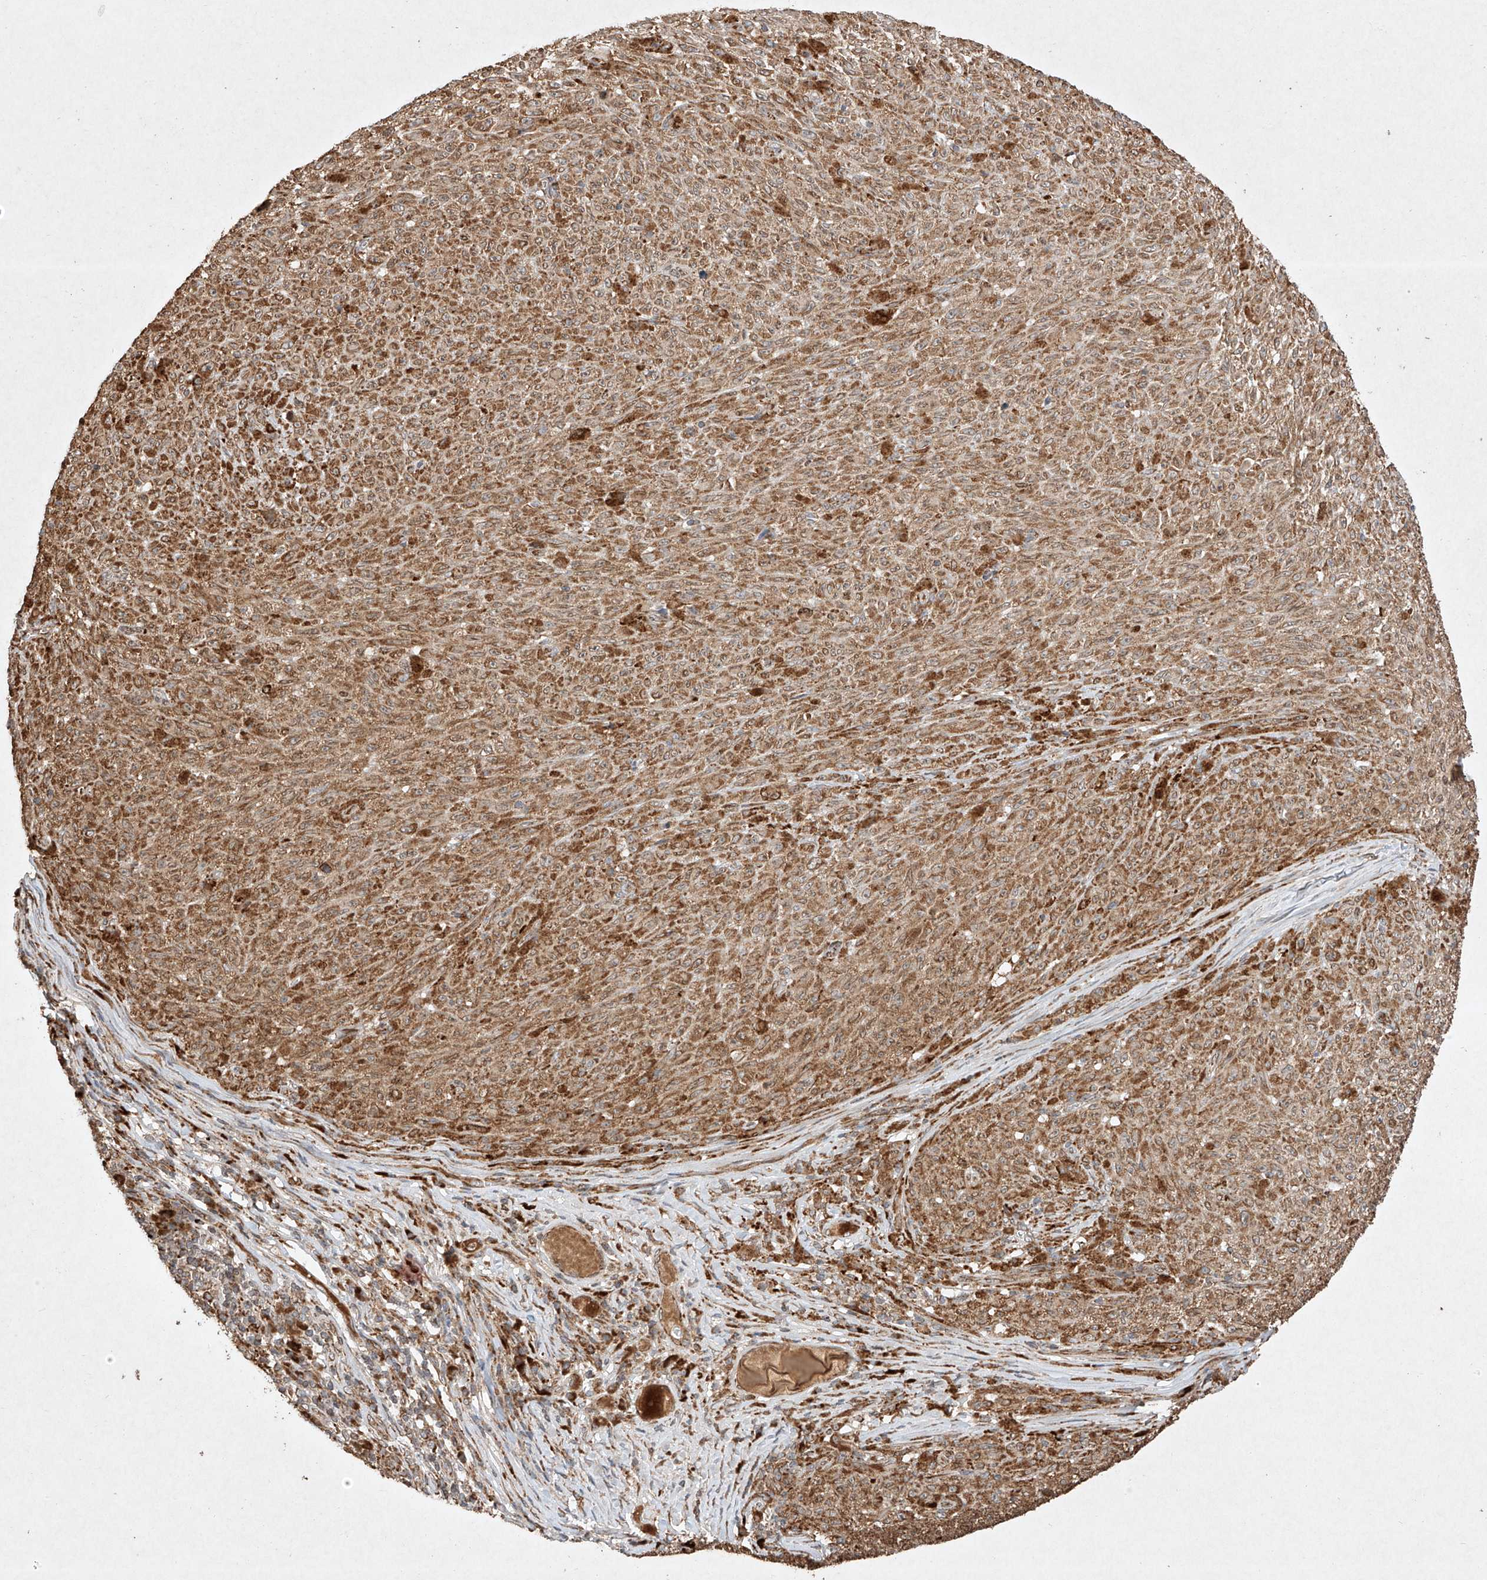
{"staining": {"intensity": "moderate", "quantity": ">75%", "location": "cytoplasmic/membranous"}, "tissue": "melanoma", "cell_type": "Tumor cells", "image_type": "cancer", "snomed": [{"axis": "morphology", "description": "Malignant melanoma, NOS"}, {"axis": "topography", "description": "Skin"}], "caption": "Immunohistochemical staining of melanoma reveals medium levels of moderate cytoplasmic/membranous staining in approximately >75% of tumor cells.", "gene": "SEMA3B", "patient": {"sex": "female", "age": 82}}